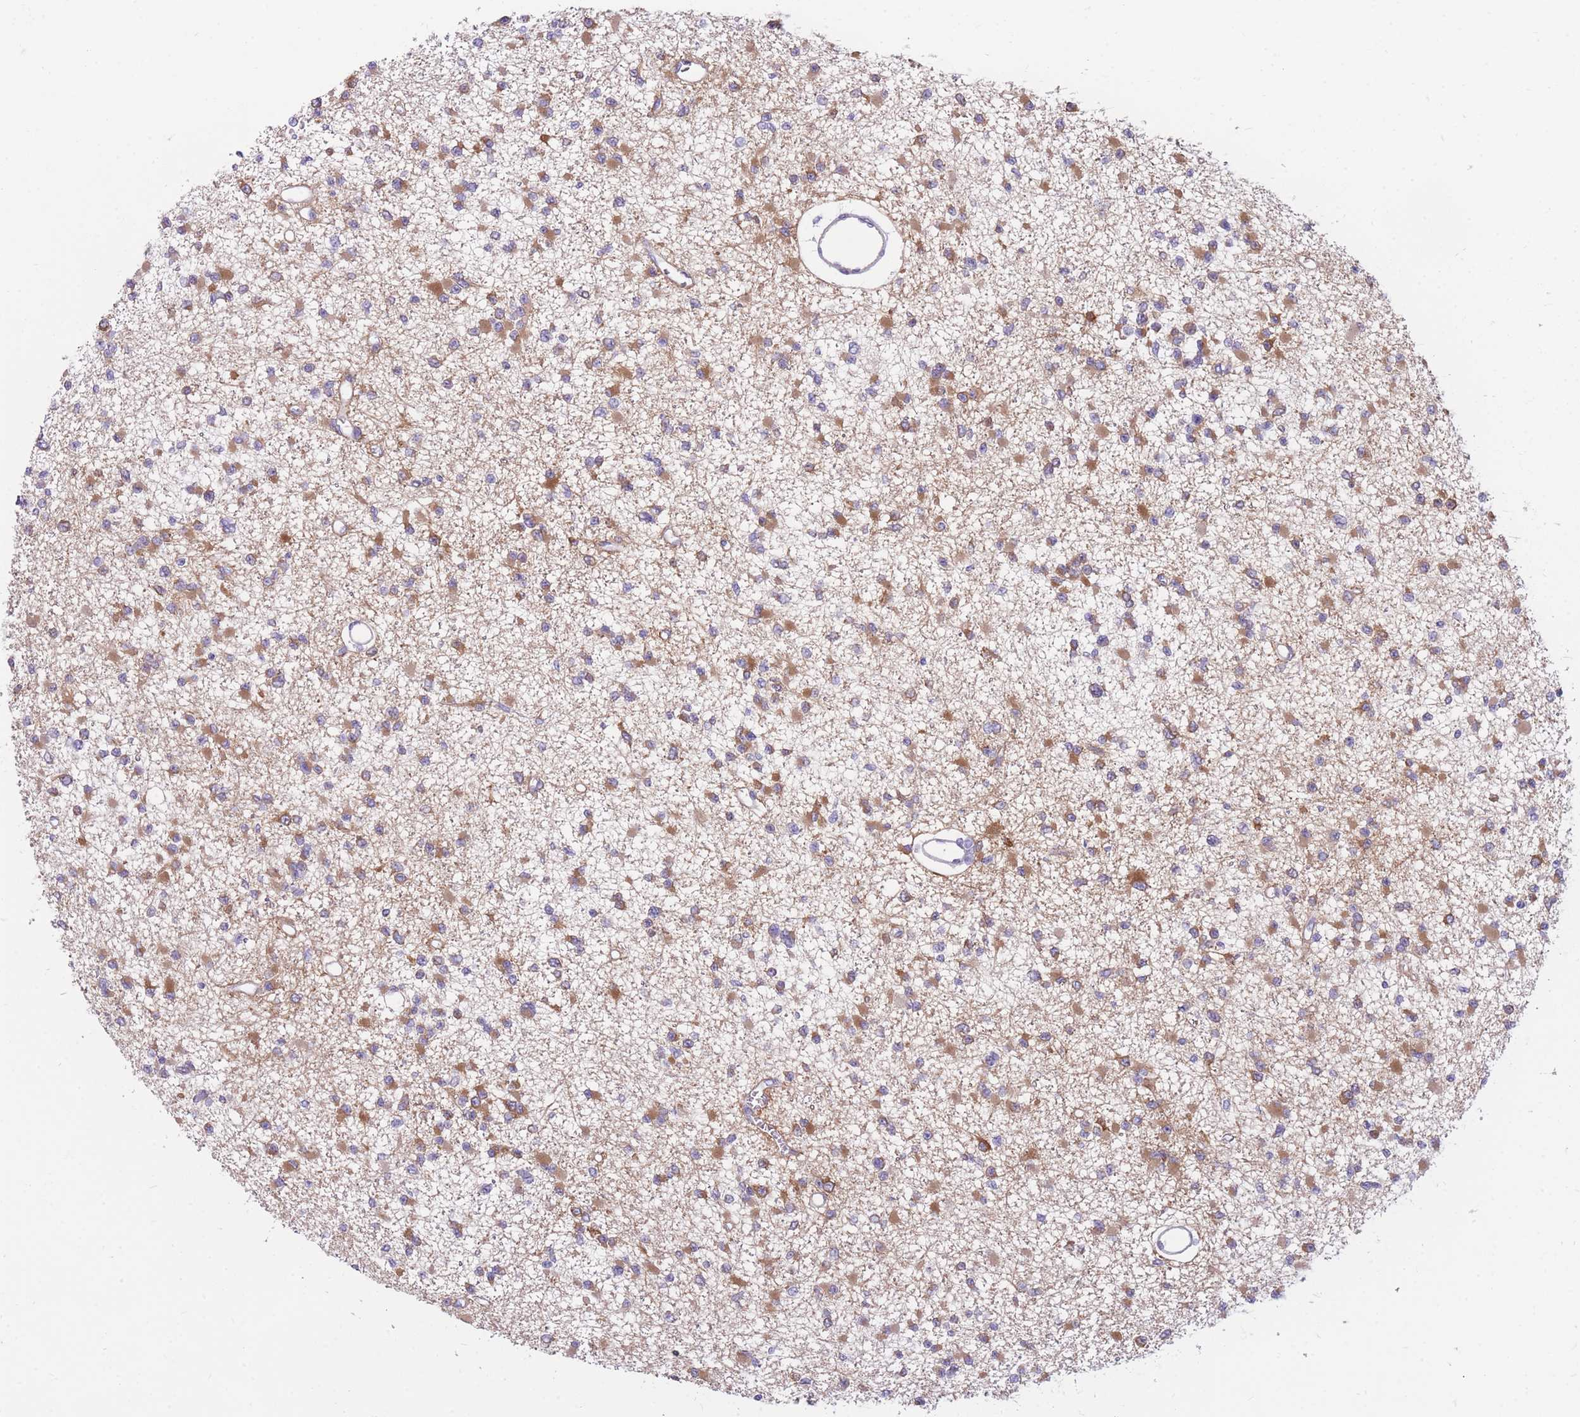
{"staining": {"intensity": "moderate", "quantity": ">75%", "location": "cytoplasmic/membranous"}, "tissue": "glioma", "cell_type": "Tumor cells", "image_type": "cancer", "snomed": [{"axis": "morphology", "description": "Glioma, malignant, Low grade"}, {"axis": "topography", "description": "Brain"}], "caption": "Immunohistochemical staining of glioma displays medium levels of moderate cytoplasmic/membranous protein expression in approximately >75% of tumor cells.", "gene": "MTSS2", "patient": {"sex": "female", "age": 22}}